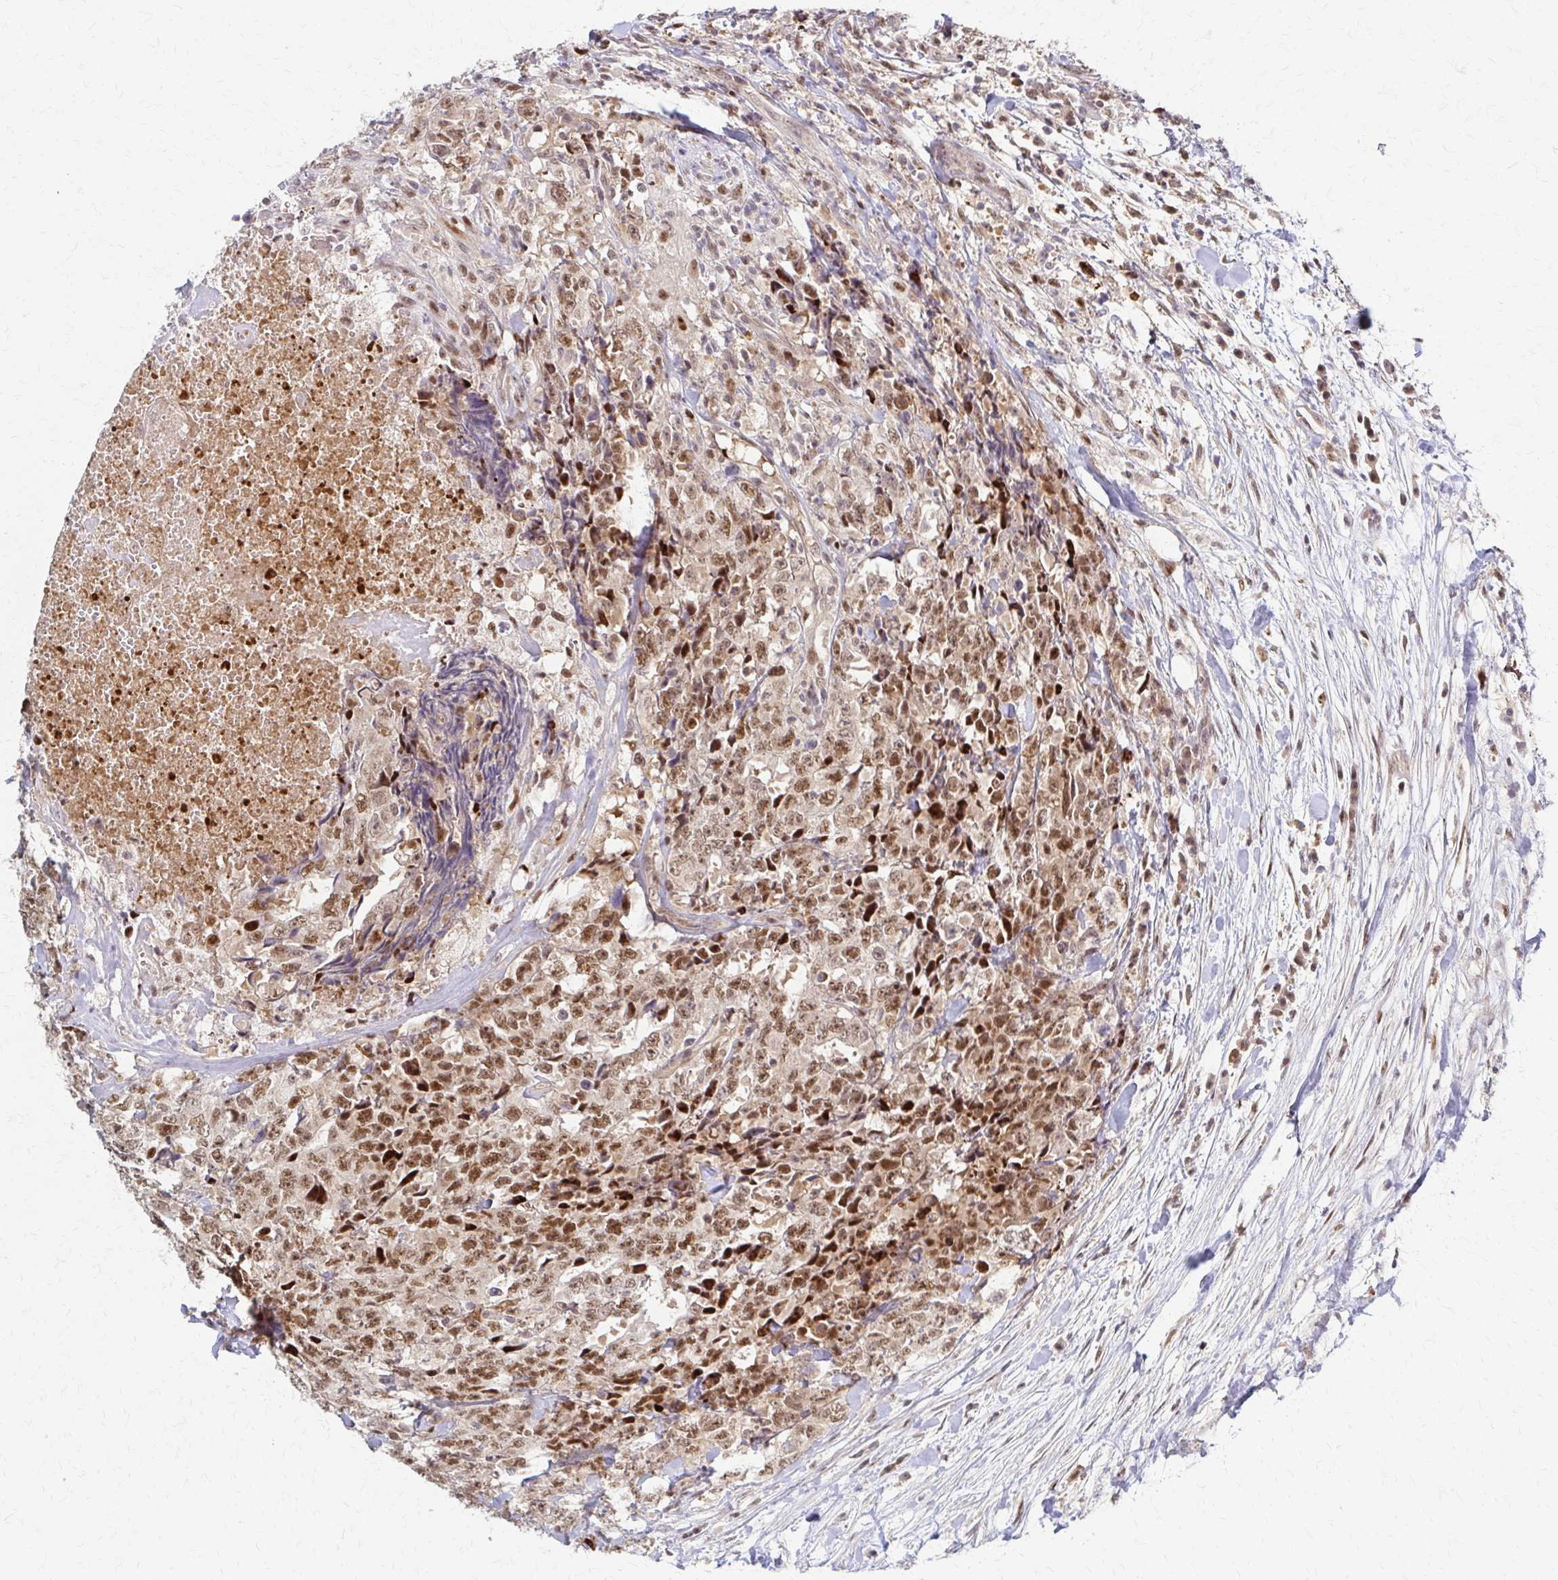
{"staining": {"intensity": "moderate", "quantity": ">75%", "location": "nuclear"}, "tissue": "testis cancer", "cell_type": "Tumor cells", "image_type": "cancer", "snomed": [{"axis": "morphology", "description": "Carcinoma, Embryonal, NOS"}, {"axis": "topography", "description": "Testis"}], "caption": "The image shows immunohistochemical staining of testis cancer. There is moderate nuclear expression is appreciated in about >75% of tumor cells.", "gene": "PSMD7", "patient": {"sex": "male", "age": 24}}